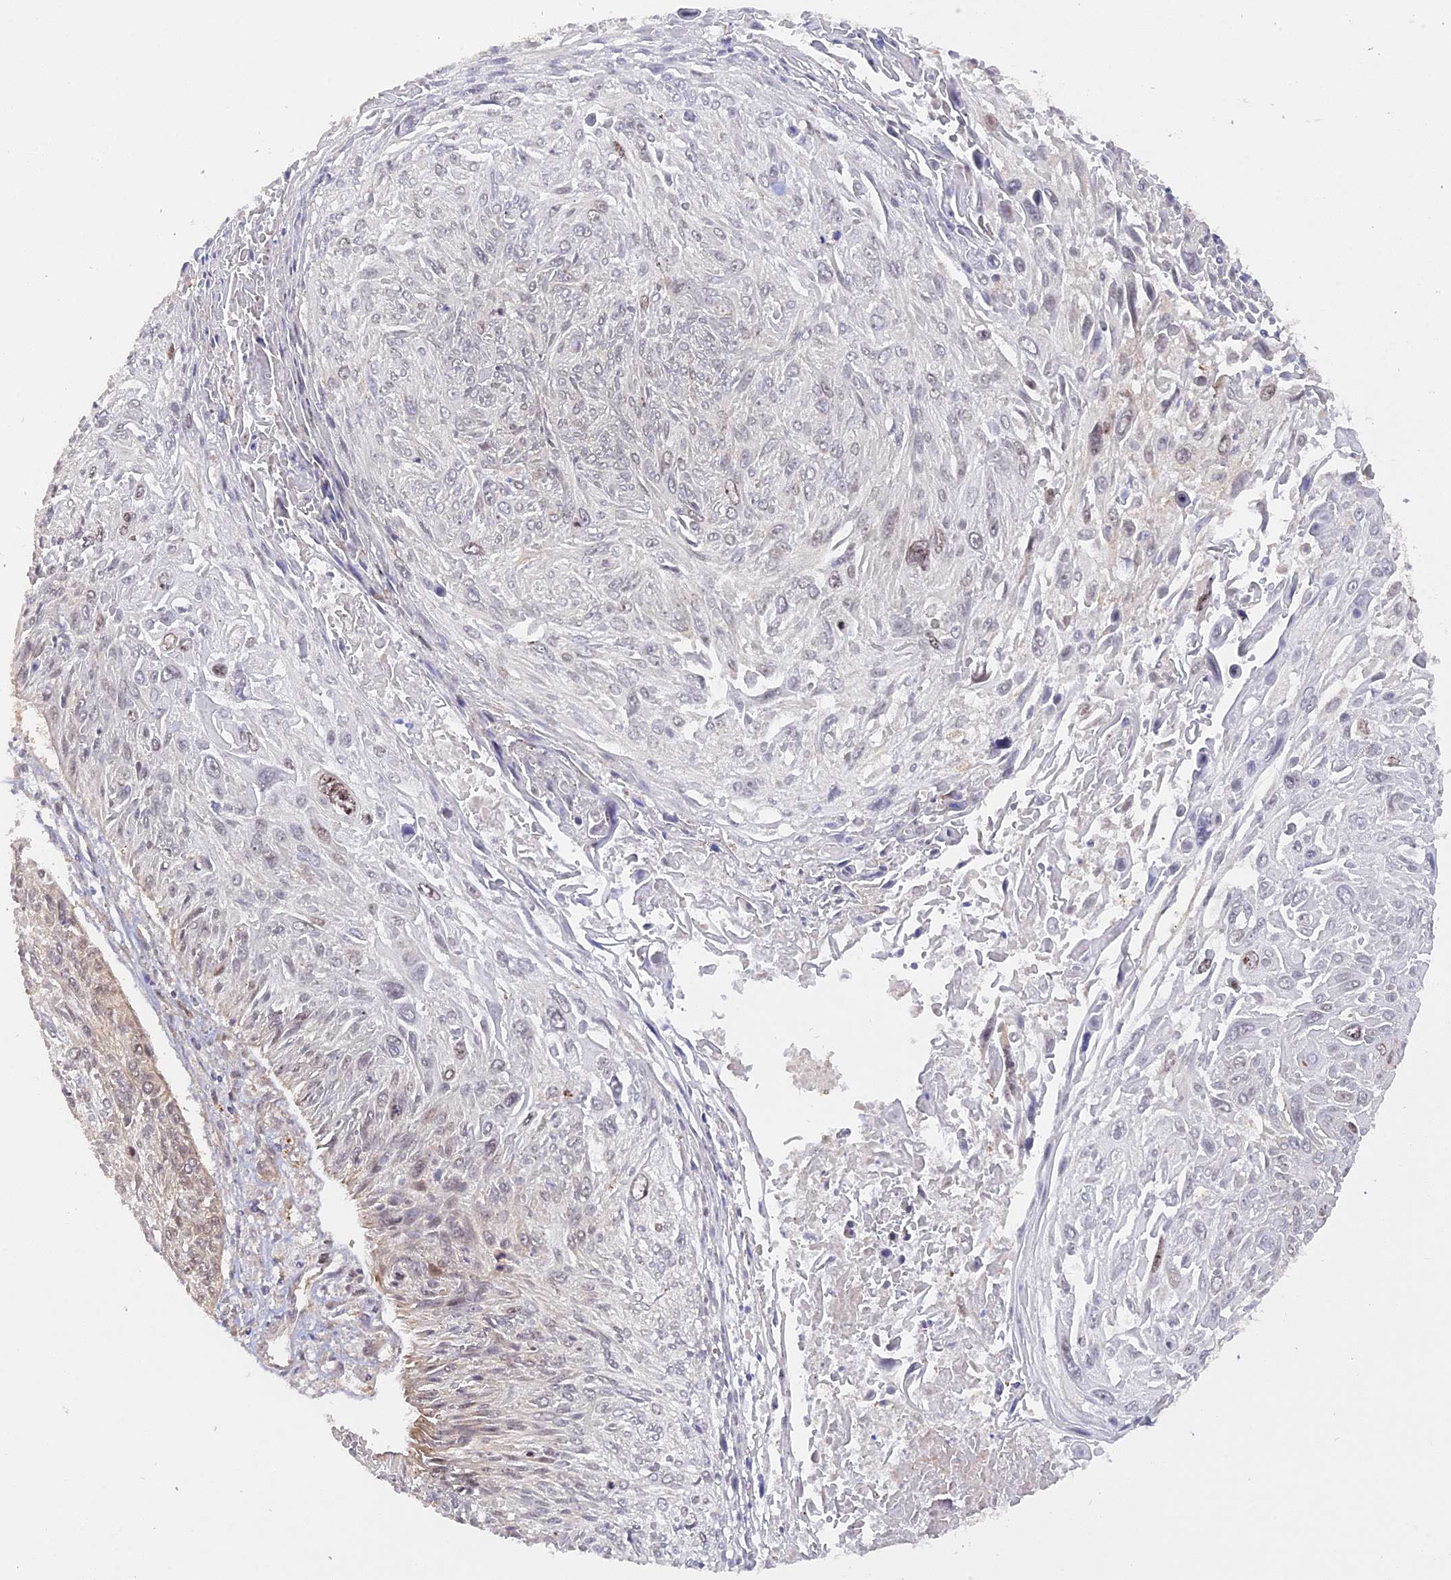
{"staining": {"intensity": "moderate", "quantity": "<25%", "location": "cytoplasmic/membranous,nuclear"}, "tissue": "cervical cancer", "cell_type": "Tumor cells", "image_type": "cancer", "snomed": [{"axis": "morphology", "description": "Squamous cell carcinoma, NOS"}, {"axis": "topography", "description": "Cervix"}], "caption": "Tumor cells show low levels of moderate cytoplasmic/membranous and nuclear expression in about <25% of cells in cervical squamous cell carcinoma.", "gene": "ZNF428", "patient": {"sex": "female", "age": 51}}